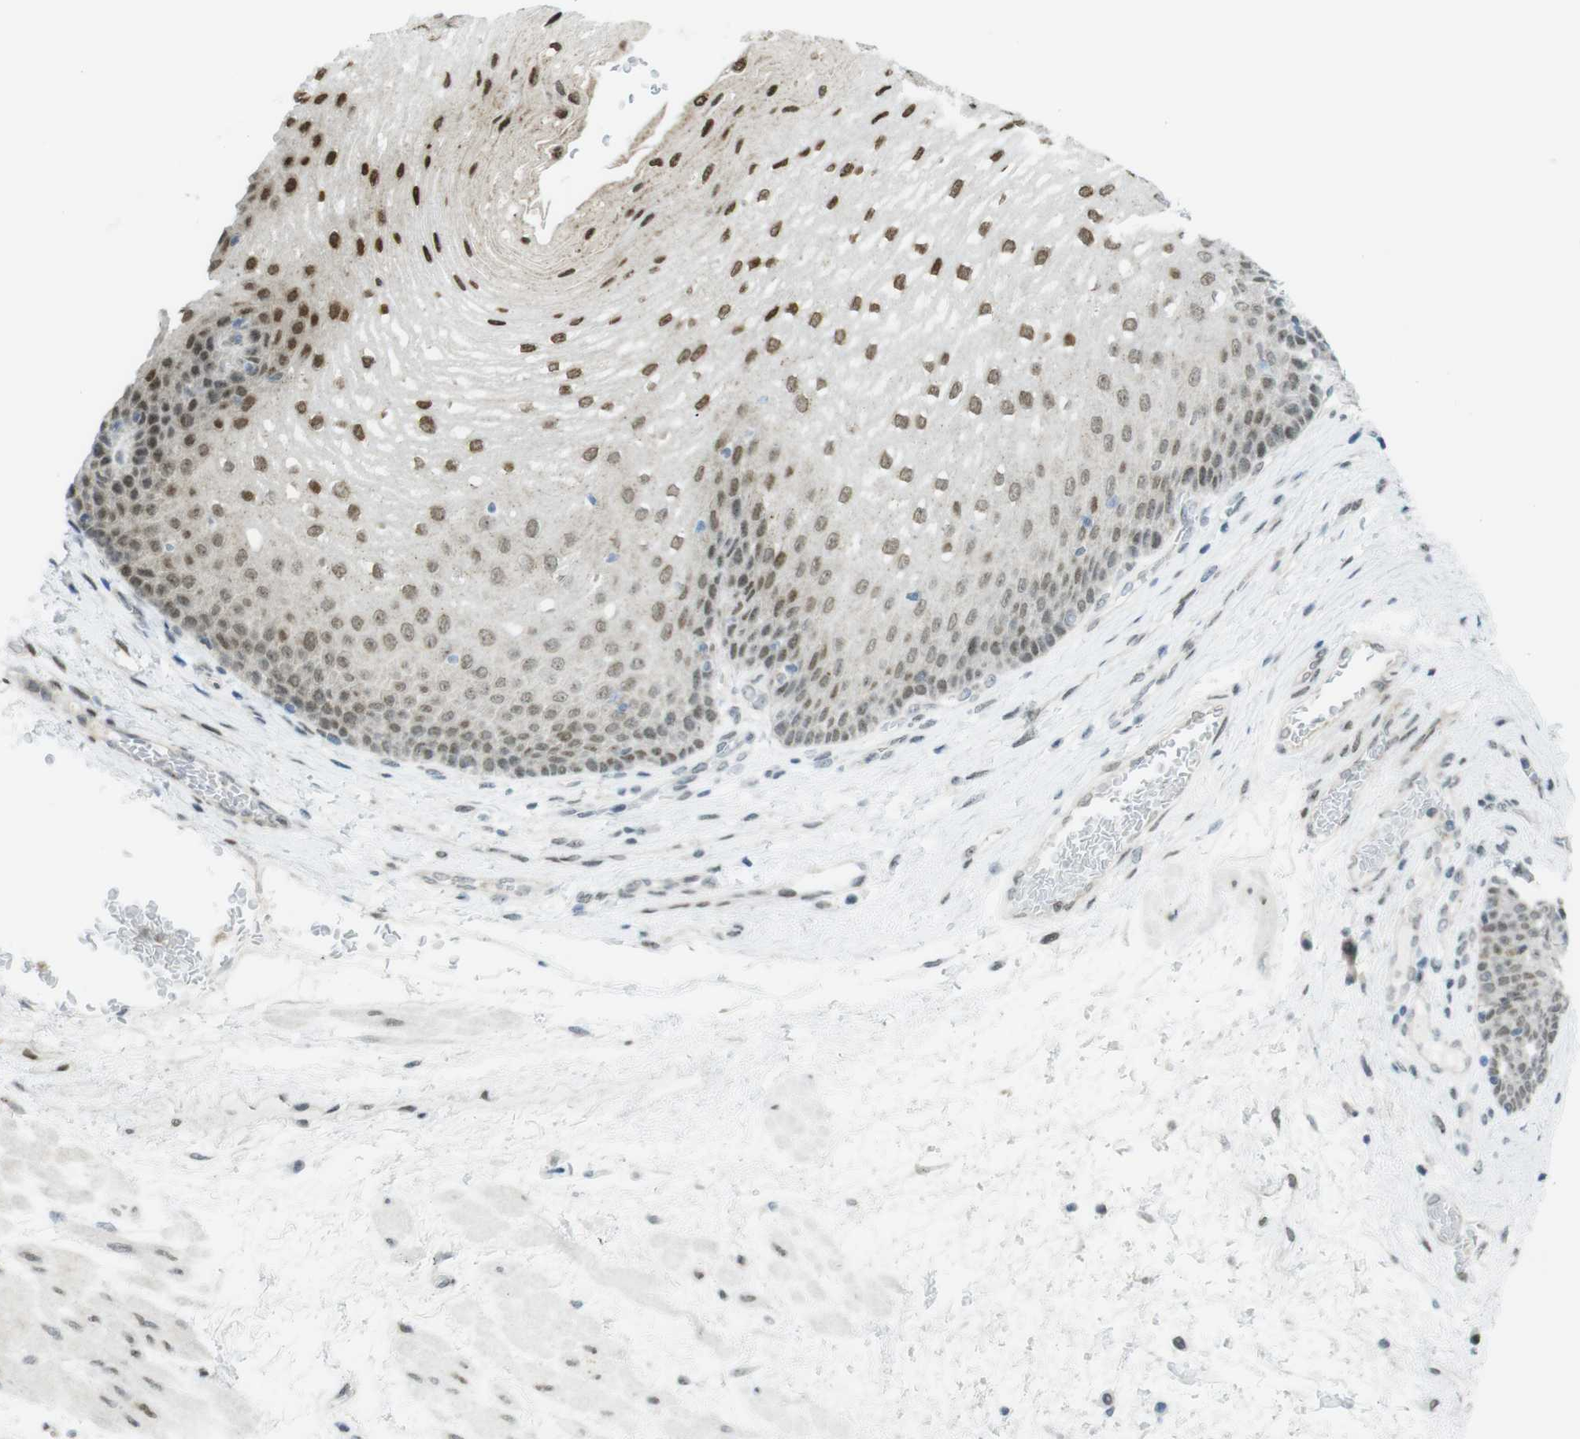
{"staining": {"intensity": "moderate", "quantity": ">75%", "location": "nuclear"}, "tissue": "esophagus", "cell_type": "Squamous epithelial cells", "image_type": "normal", "snomed": [{"axis": "morphology", "description": "Normal tissue, NOS"}, {"axis": "topography", "description": "Esophagus"}], "caption": "This image shows normal esophagus stained with IHC to label a protein in brown. The nuclear of squamous epithelial cells show moderate positivity for the protein. Nuclei are counter-stained blue.", "gene": "UBB", "patient": {"sex": "male", "age": 48}}